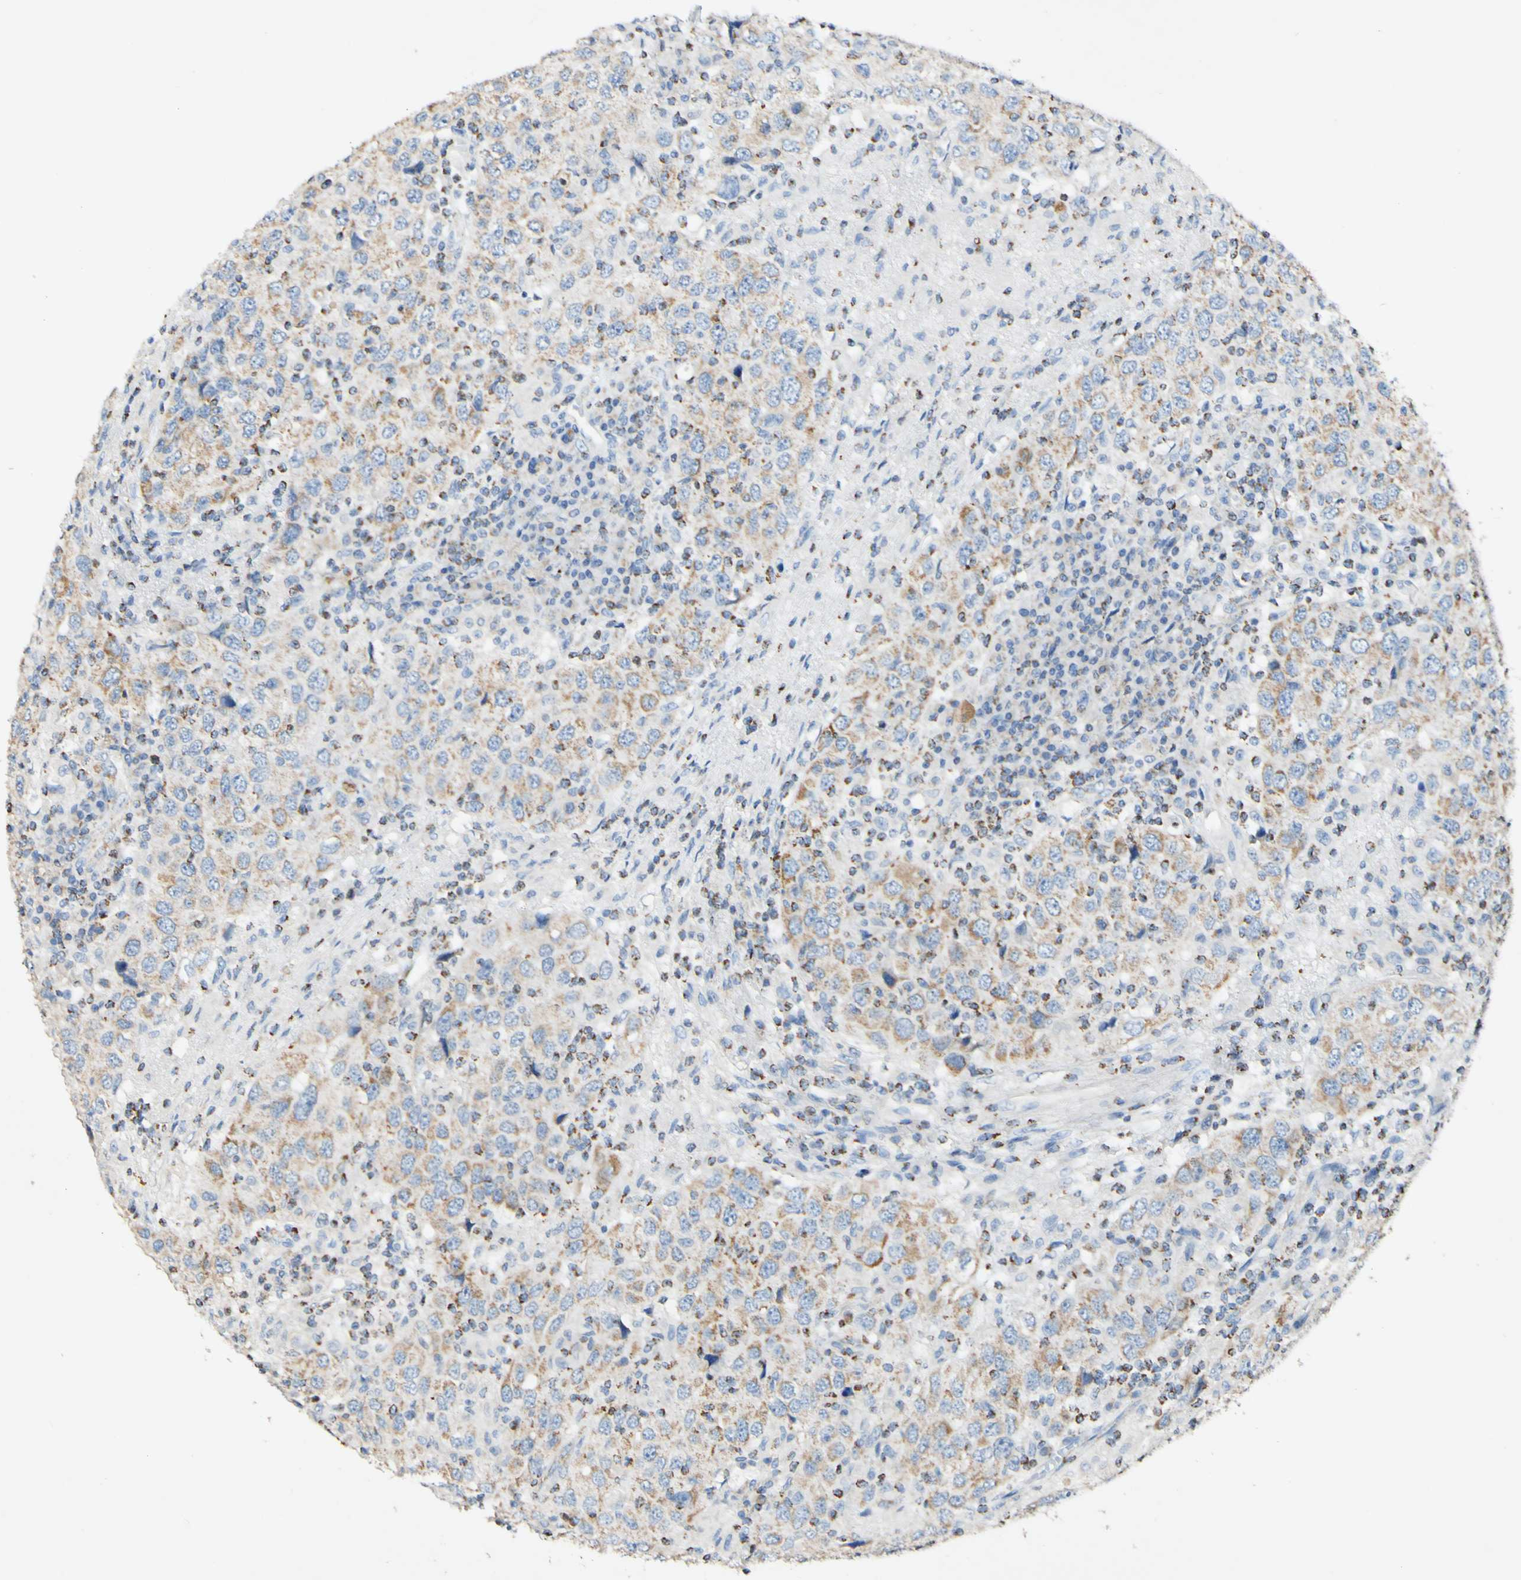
{"staining": {"intensity": "moderate", "quantity": "25%-75%", "location": "cytoplasmic/membranous"}, "tissue": "head and neck cancer", "cell_type": "Tumor cells", "image_type": "cancer", "snomed": [{"axis": "morphology", "description": "Adenocarcinoma, NOS"}, {"axis": "topography", "description": "Salivary gland"}, {"axis": "topography", "description": "Head-Neck"}], "caption": "There is medium levels of moderate cytoplasmic/membranous expression in tumor cells of adenocarcinoma (head and neck), as demonstrated by immunohistochemical staining (brown color).", "gene": "OXCT1", "patient": {"sex": "female", "age": 65}}